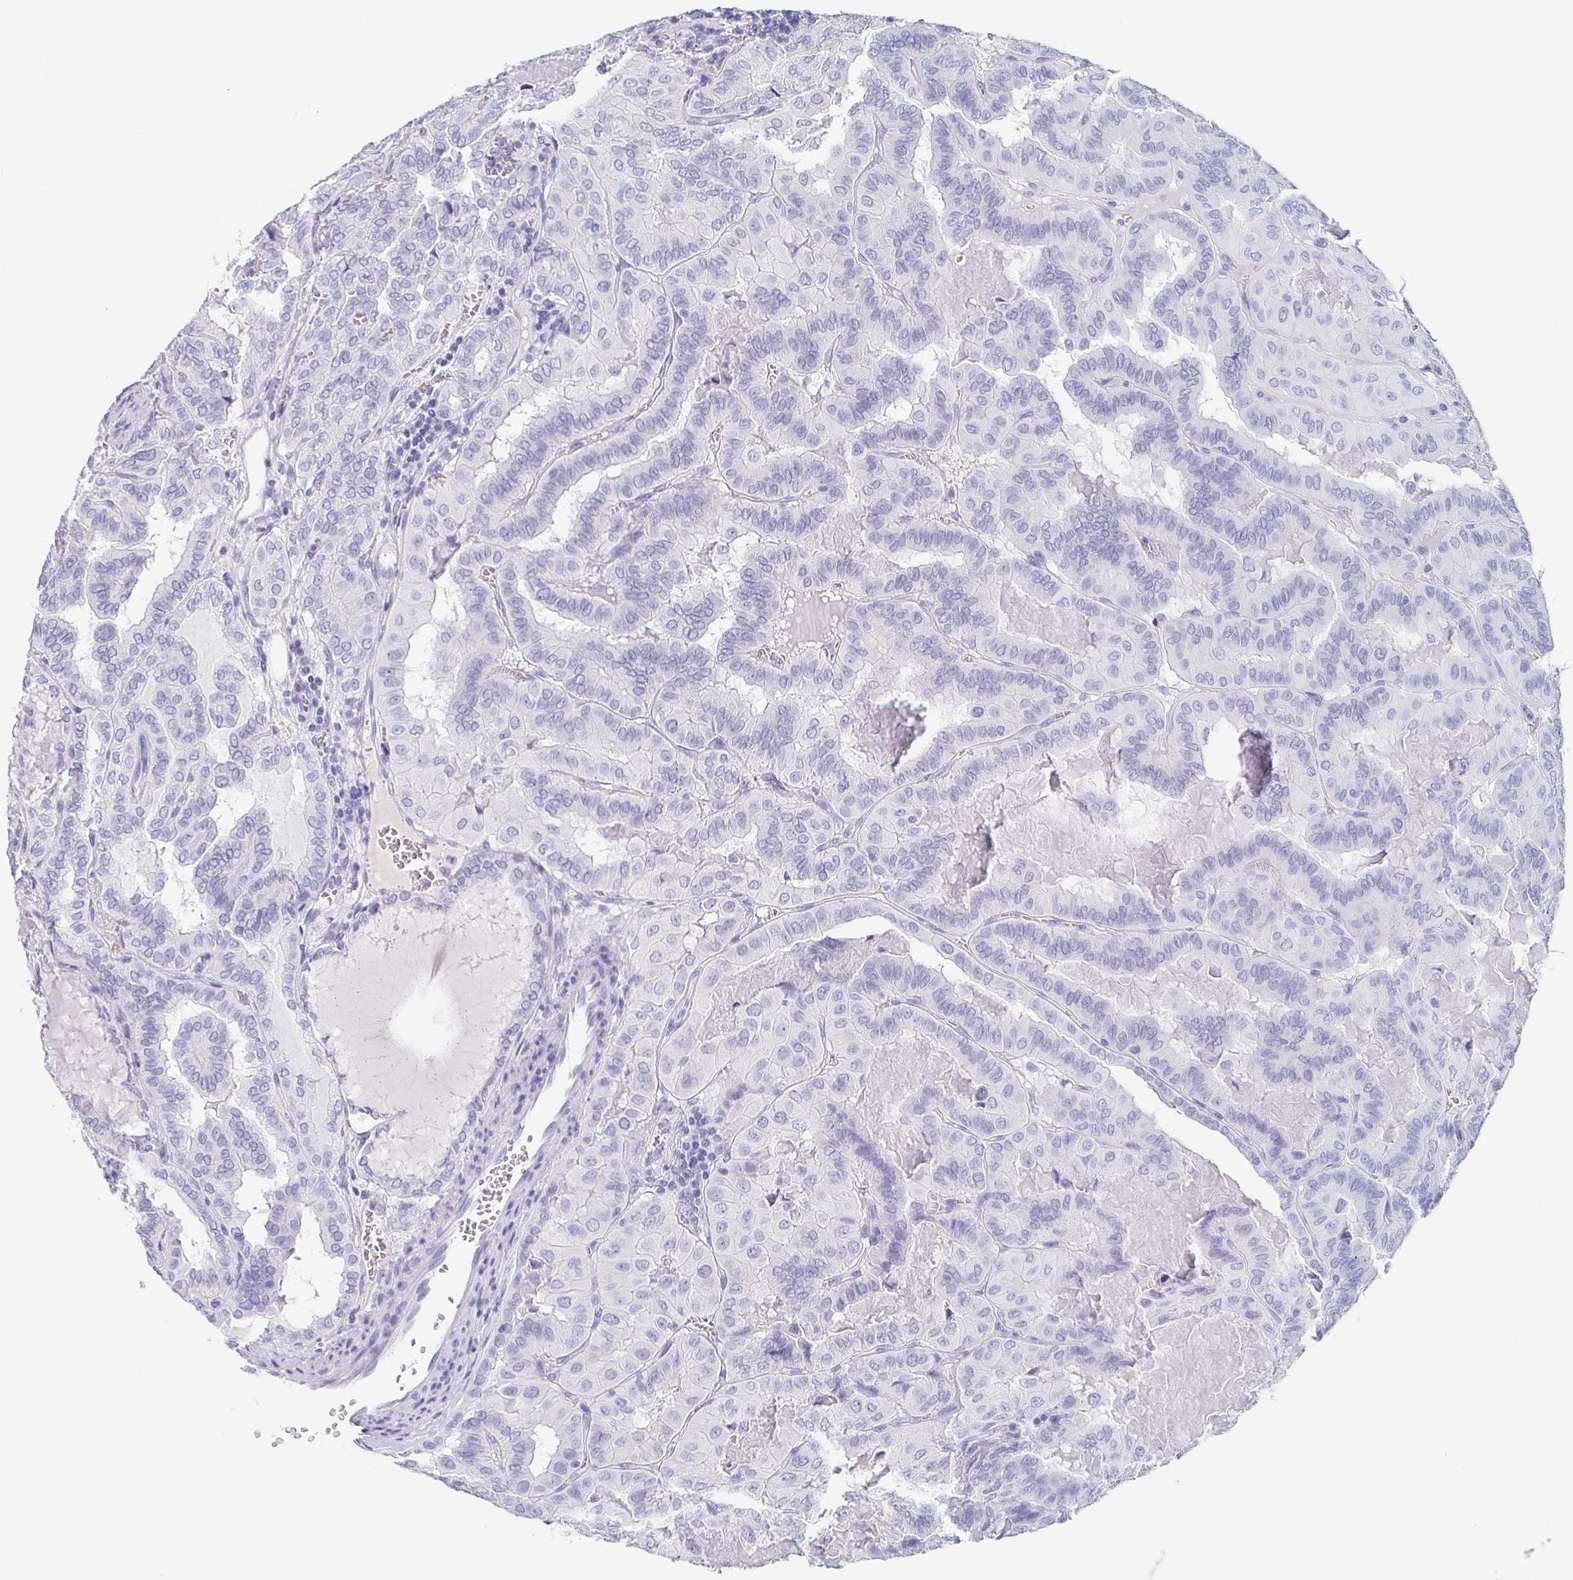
{"staining": {"intensity": "negative", "quantity": "none", "location": "none"}, "tissue": "thyroid cancer", "cell_type": "Tumor cells", "image_type": "cancer", "snomed": [{"axis": "morphology", "description": "Papillary adenocarcinoma, NOS"}, {"axis": "topography", "description": "Thyroid gland"}], "caption": "Thyroid cancer (papillary adenocarcinoma) stained for a protein using immunohistochemistry exhibits no expression tumor cells.", "gene": "ITLN1", "patient": {"sex": "female", "age": 46}}